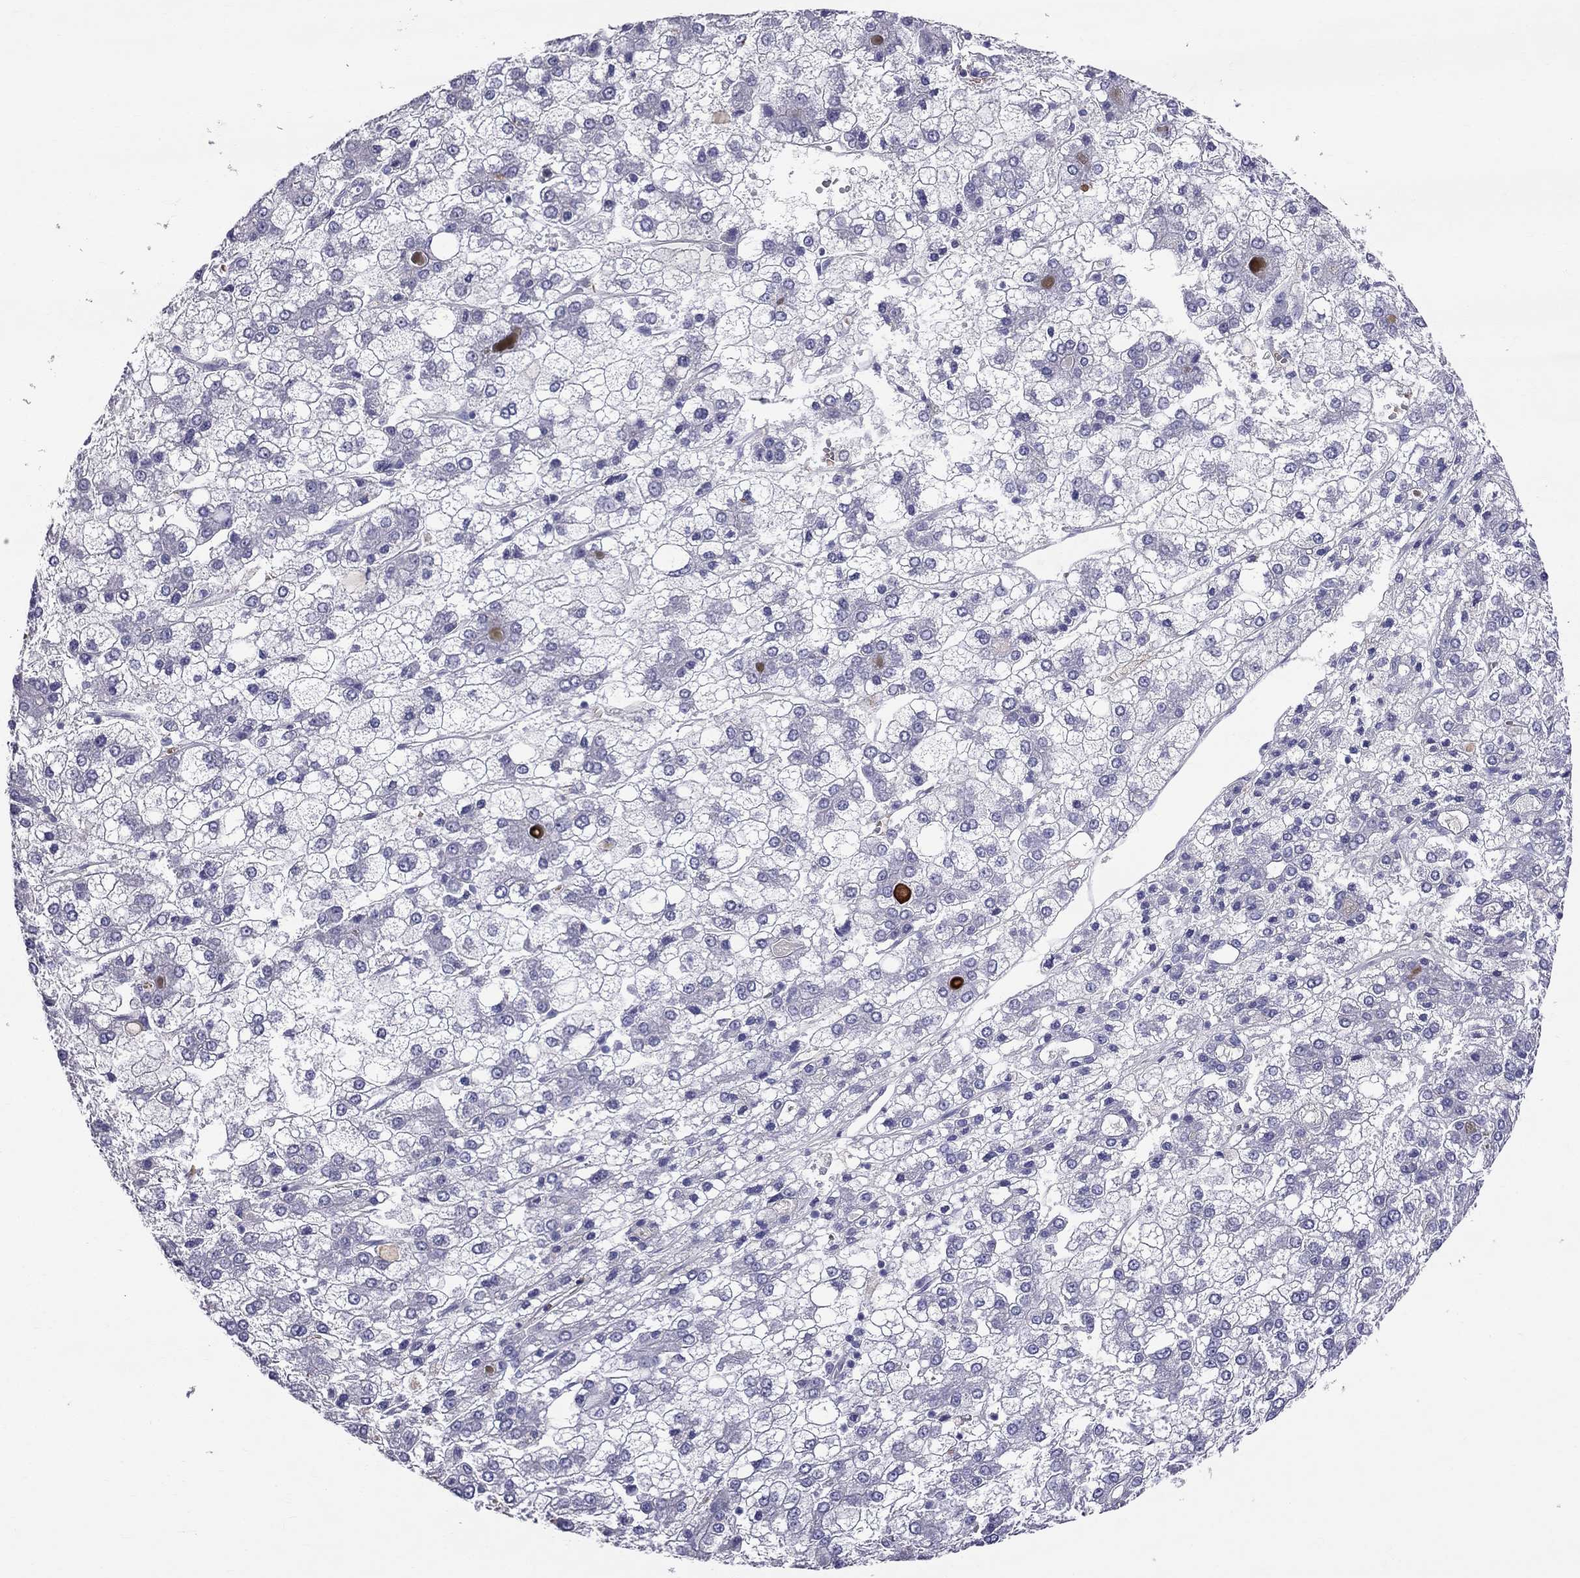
{"staining": {"intensity": "negative", "quantity": "none", "location": "none"}, "tissue": "liver cancer", "cell_type": "Tumor cells", "image_type": "cancer", "snomed": [{"axis": "morphology", "description": "Carcinoma, Hepatocellular, NOS"}, {"axis": "topography", "description": "Liver"}], "caption": "The immunohistochemistry (IHC) micrograph has no significant staining in tumor cells of liver cancer (hepatocellular carcinoma) tissue.", "gene": "DNAAF6", "patient": {"sex": "male", "age": 73}}